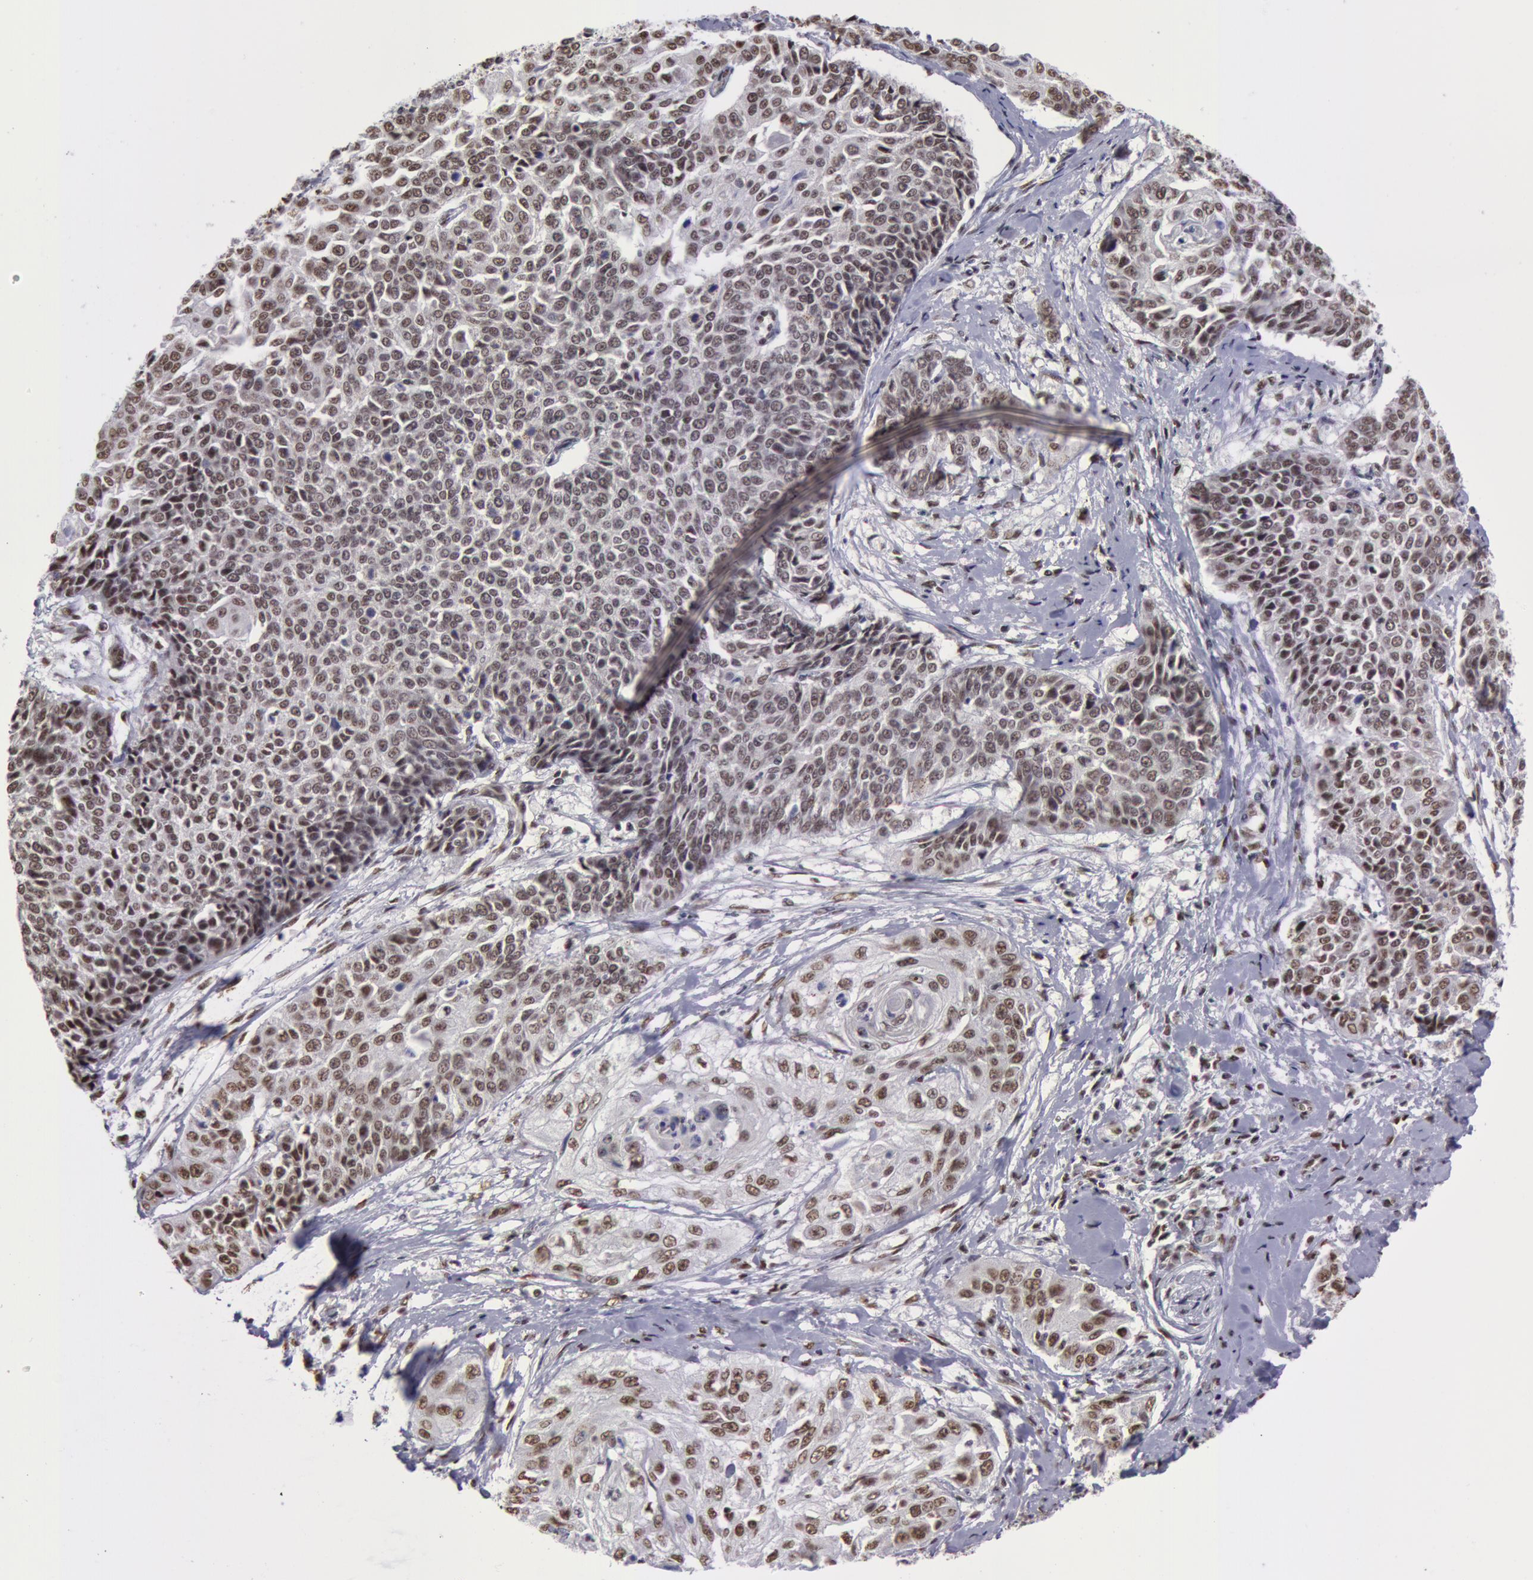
{"staining": {"intensity": "moderate", "quantity": ">75%", "location": "nuclear"}, "tissue": "cervical cancer", "cell_type": "Tumor cells", "image_type": "cancer", "snomed": [{"axis": "morphology", "description": "Squamous cell carcinoma, NOS"}, {"axis": "topography", "description": "Cervix"}], "caption": "Immunohistochemistry (IHC) image of human squamous cell carcinoma (cervical) stained for a protein (brown), which demonstrates medium levels of moderate nuclear expression in approximately >75% of tumor cells.", "gene": "VRTN", "patient": {"sex": "female", "age": 64}}